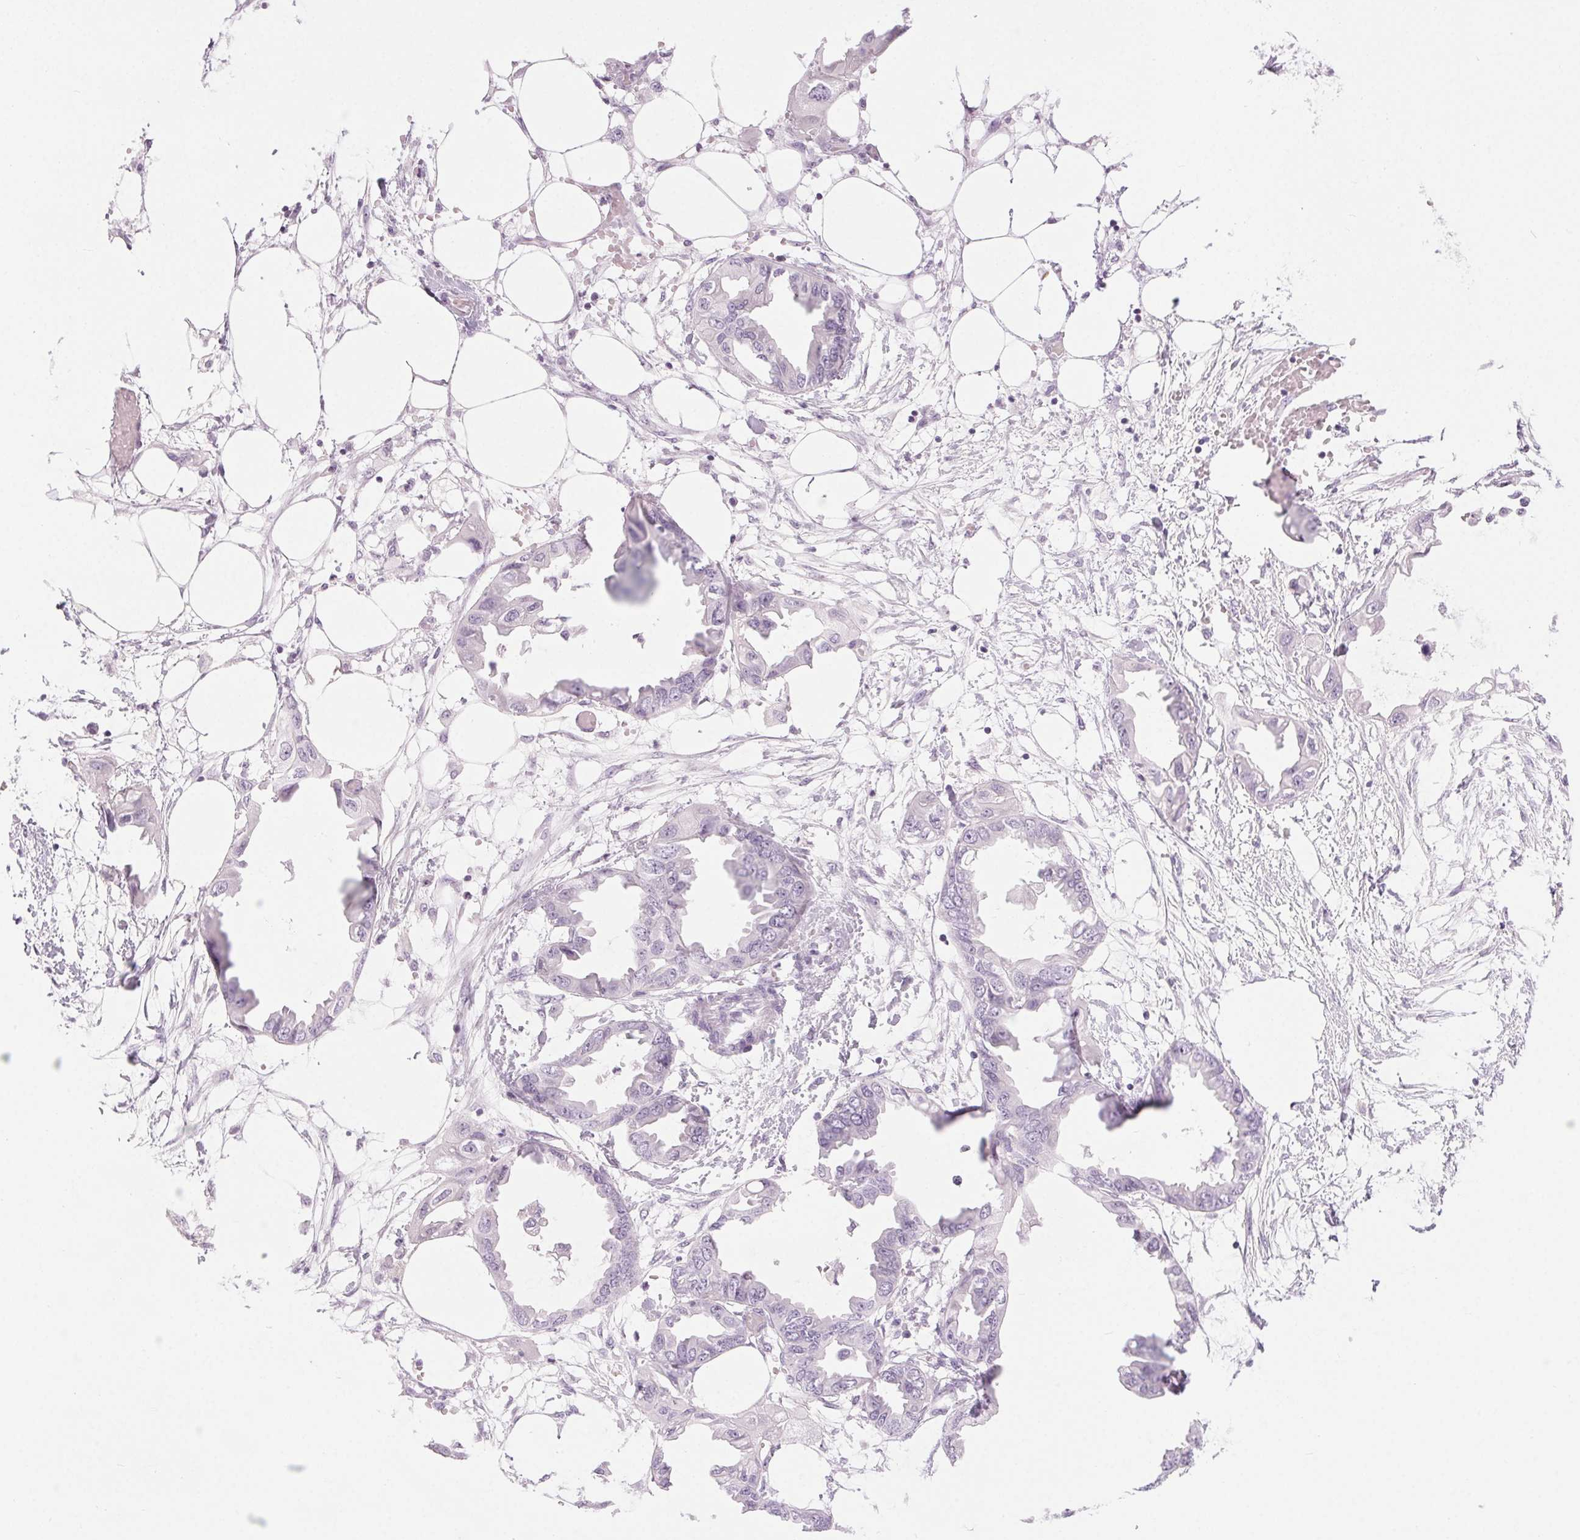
{"staining": {"intensity": "negative", "quantity": "none", "location": "none"}, "tissue": "endometrial cancer", "cell_type": "Tumor cells", "image_type": "cancer", "snomed": [{"axis": "morphology", "description": "Adenocarcinoma, NOS"}, {"axis": "morphology", "description": "Adenocarcinoma, metastatic, NOS"}, {"axis": "topography", "description": "Adipose tissue"}, {"axis": "topography", "description": "Endometrium"}], "caption": "The photomicrograph exhibits no significant positivity in tumor cells of adenocarcinoma (endometrial).", "gene": "LRP2", "patient": {"sex": "female", "age": 67}}